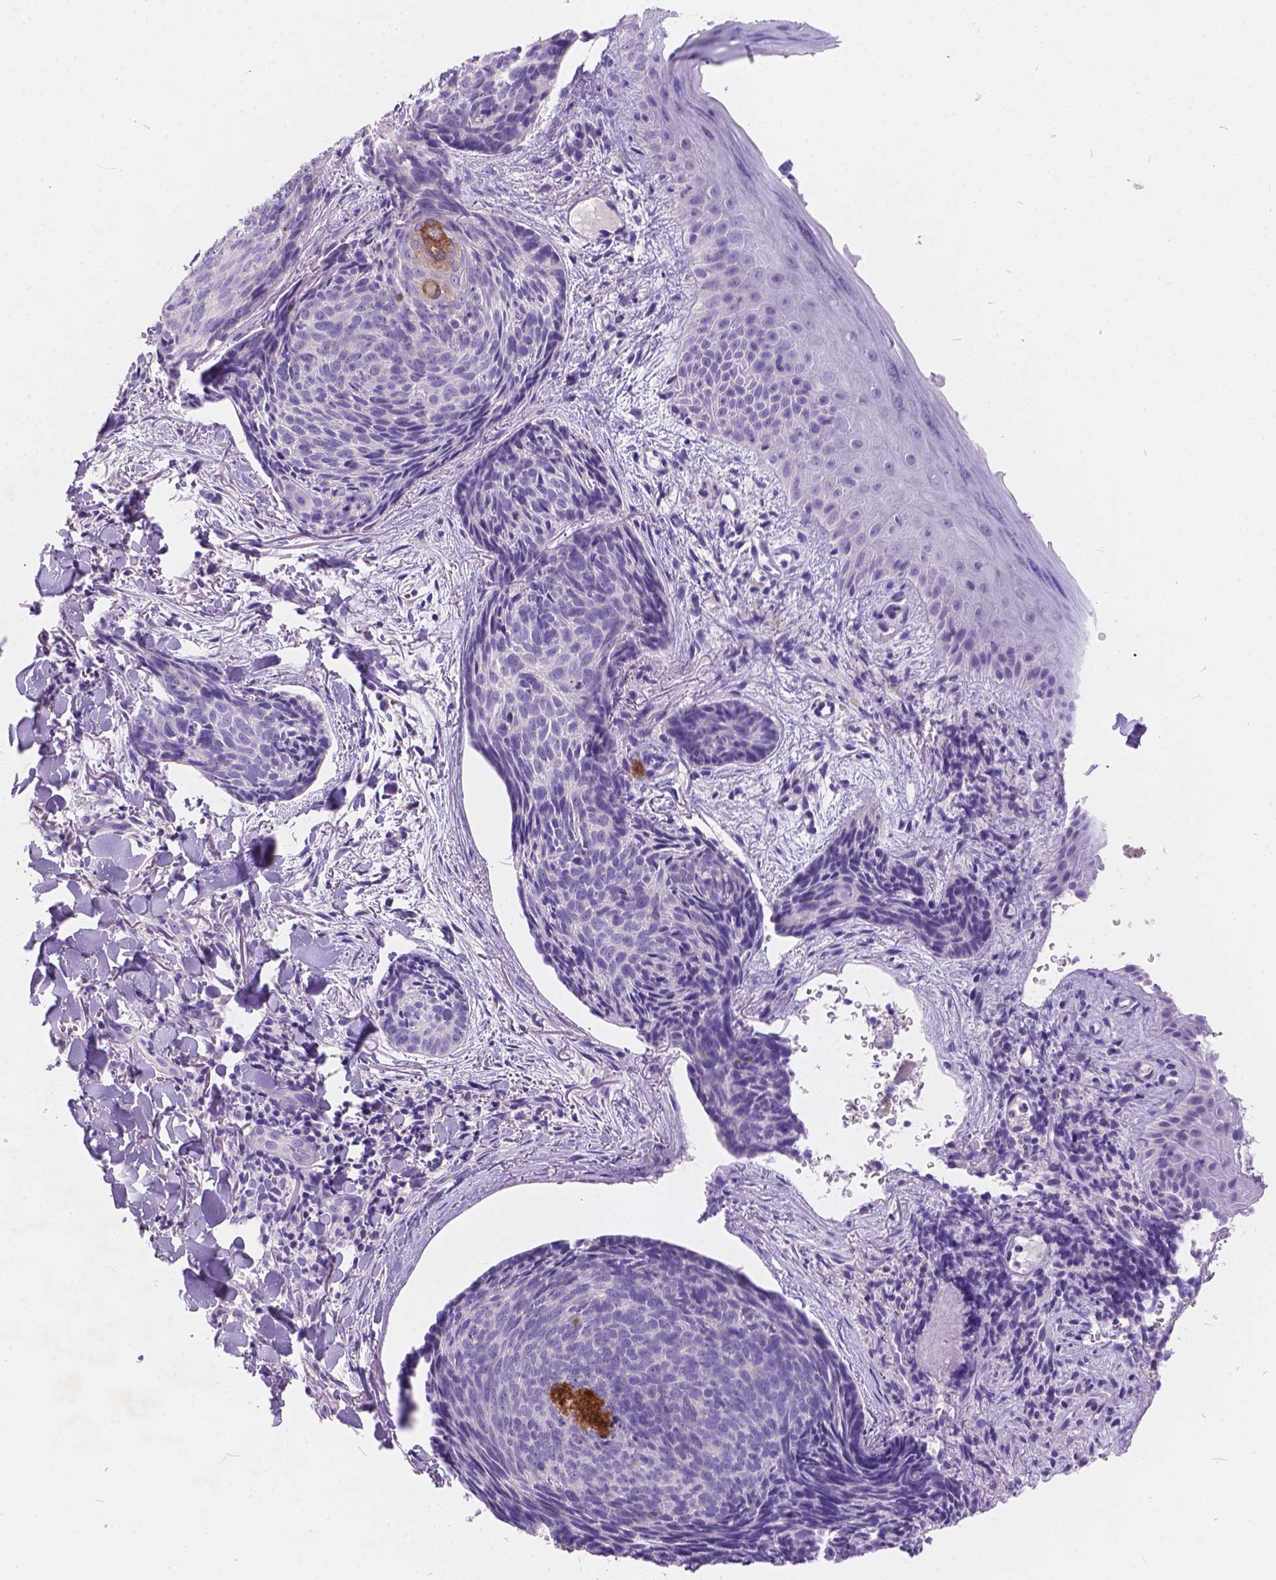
{"staining": {"intensity": "negative", "quantity": "none", "location": "none"}, "tissue": "skin cancer", "cell_type": "Tumor cells", "image_type": "cancer", "snomed": [{"axis": "morphology", "description": "Basal cell carcinoma"}, {"axis": "topography", "description": "Skin"}], "caption": "A high-resolution image shows IHC staining of basal cell carcinoma (skin), which reveals no significant staining in tumor cells.", "gene": "PEX11G", "patient": {"sex": "female", "age": 82}}